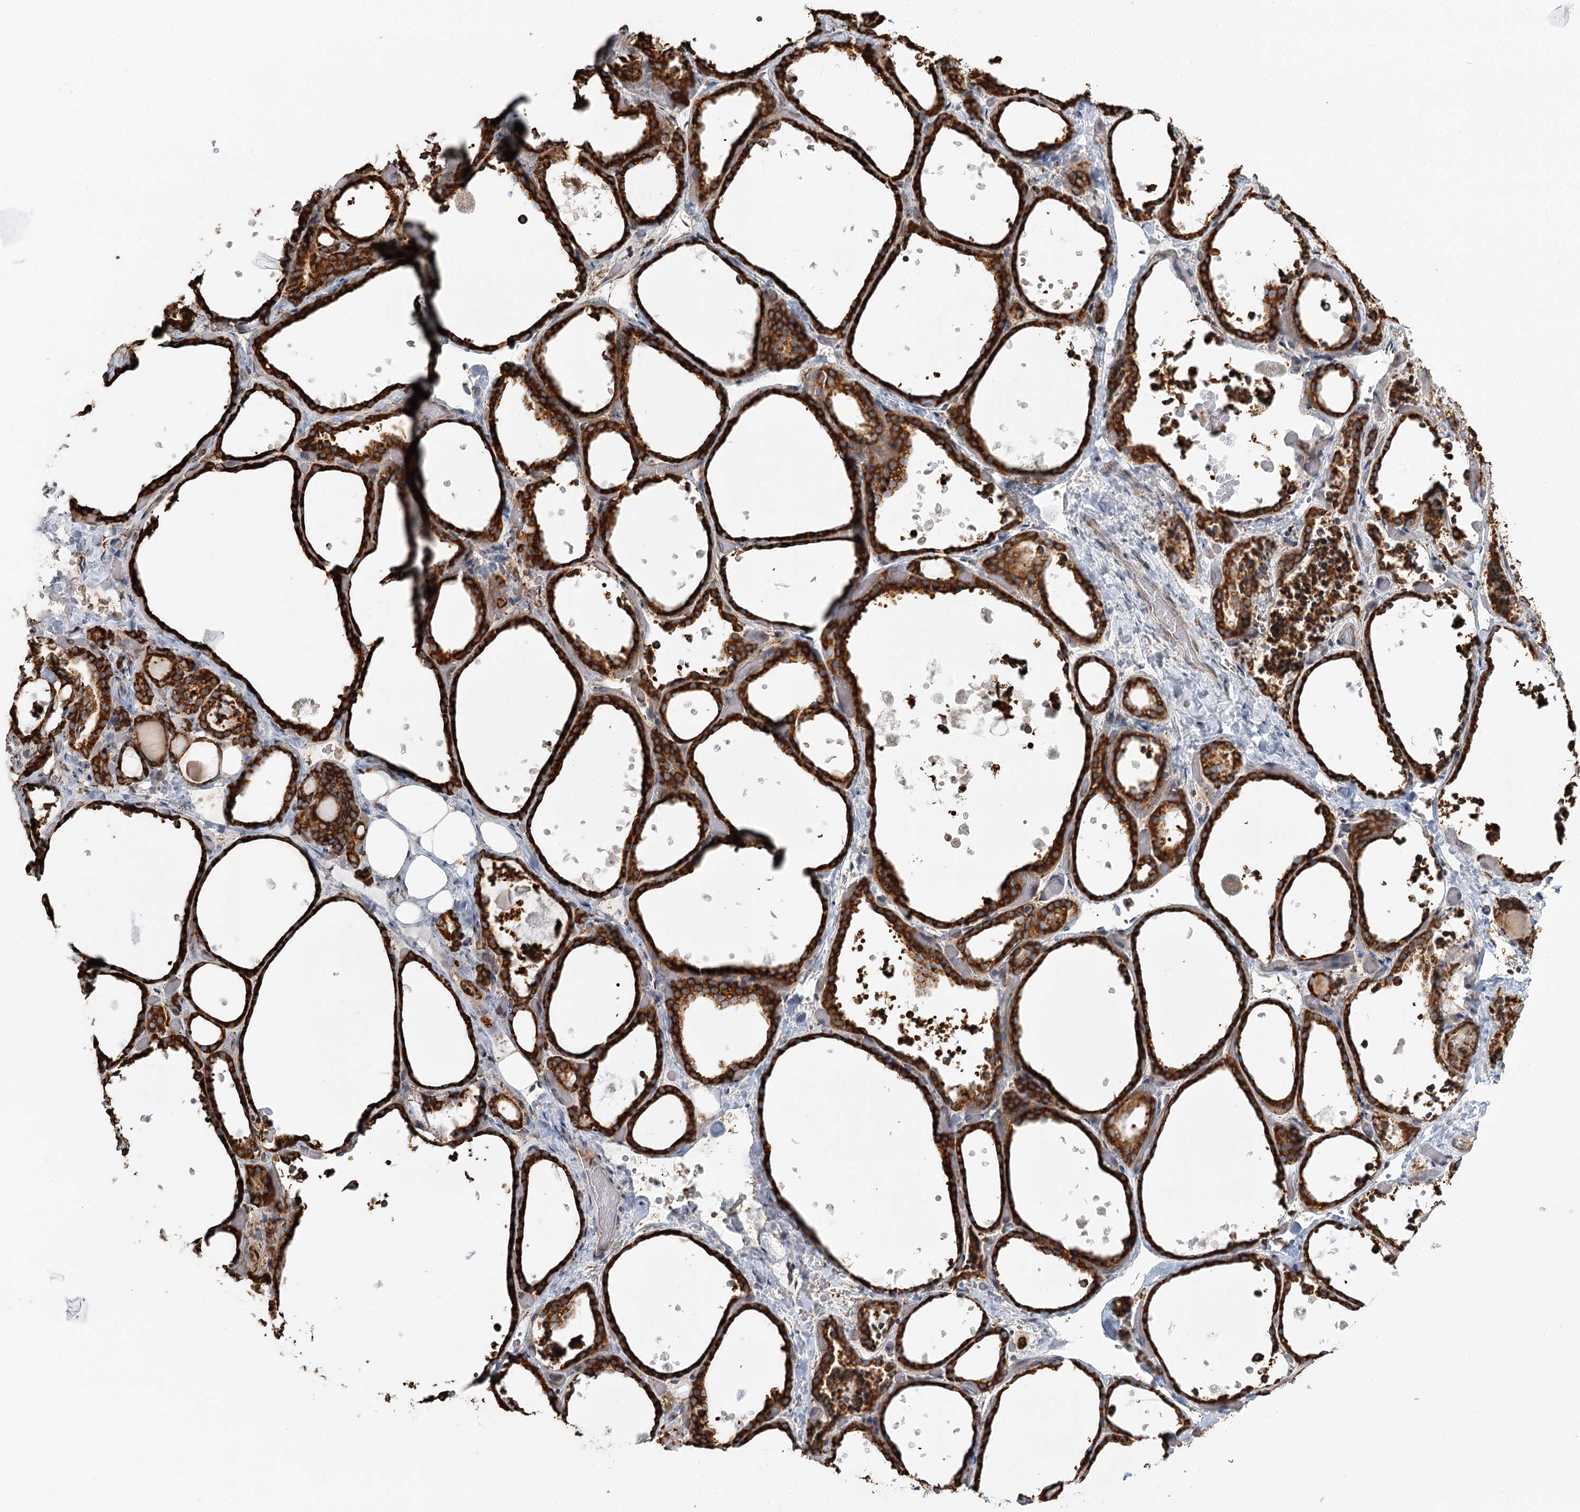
{"staining": {"intensity": "strong", "quantity": ">75%", "location": "cytoplasmic/membranous"}, "tissue": "thyroid gland", "cell_type": "Glandular cells", "image_type": "normal", "snomed": [{"axis": "morphology", "description": "Normal tissue, NOS"}, {"axis": "topography", "description": "Thyroid gland"}], "caption": "Glandular cells show strong cytoplasmic/membranous positivity in about >75% of cells in benign thyroid gland.", "gene": "TAS1R1", "patient": {"sex": "female", "age": 44}}